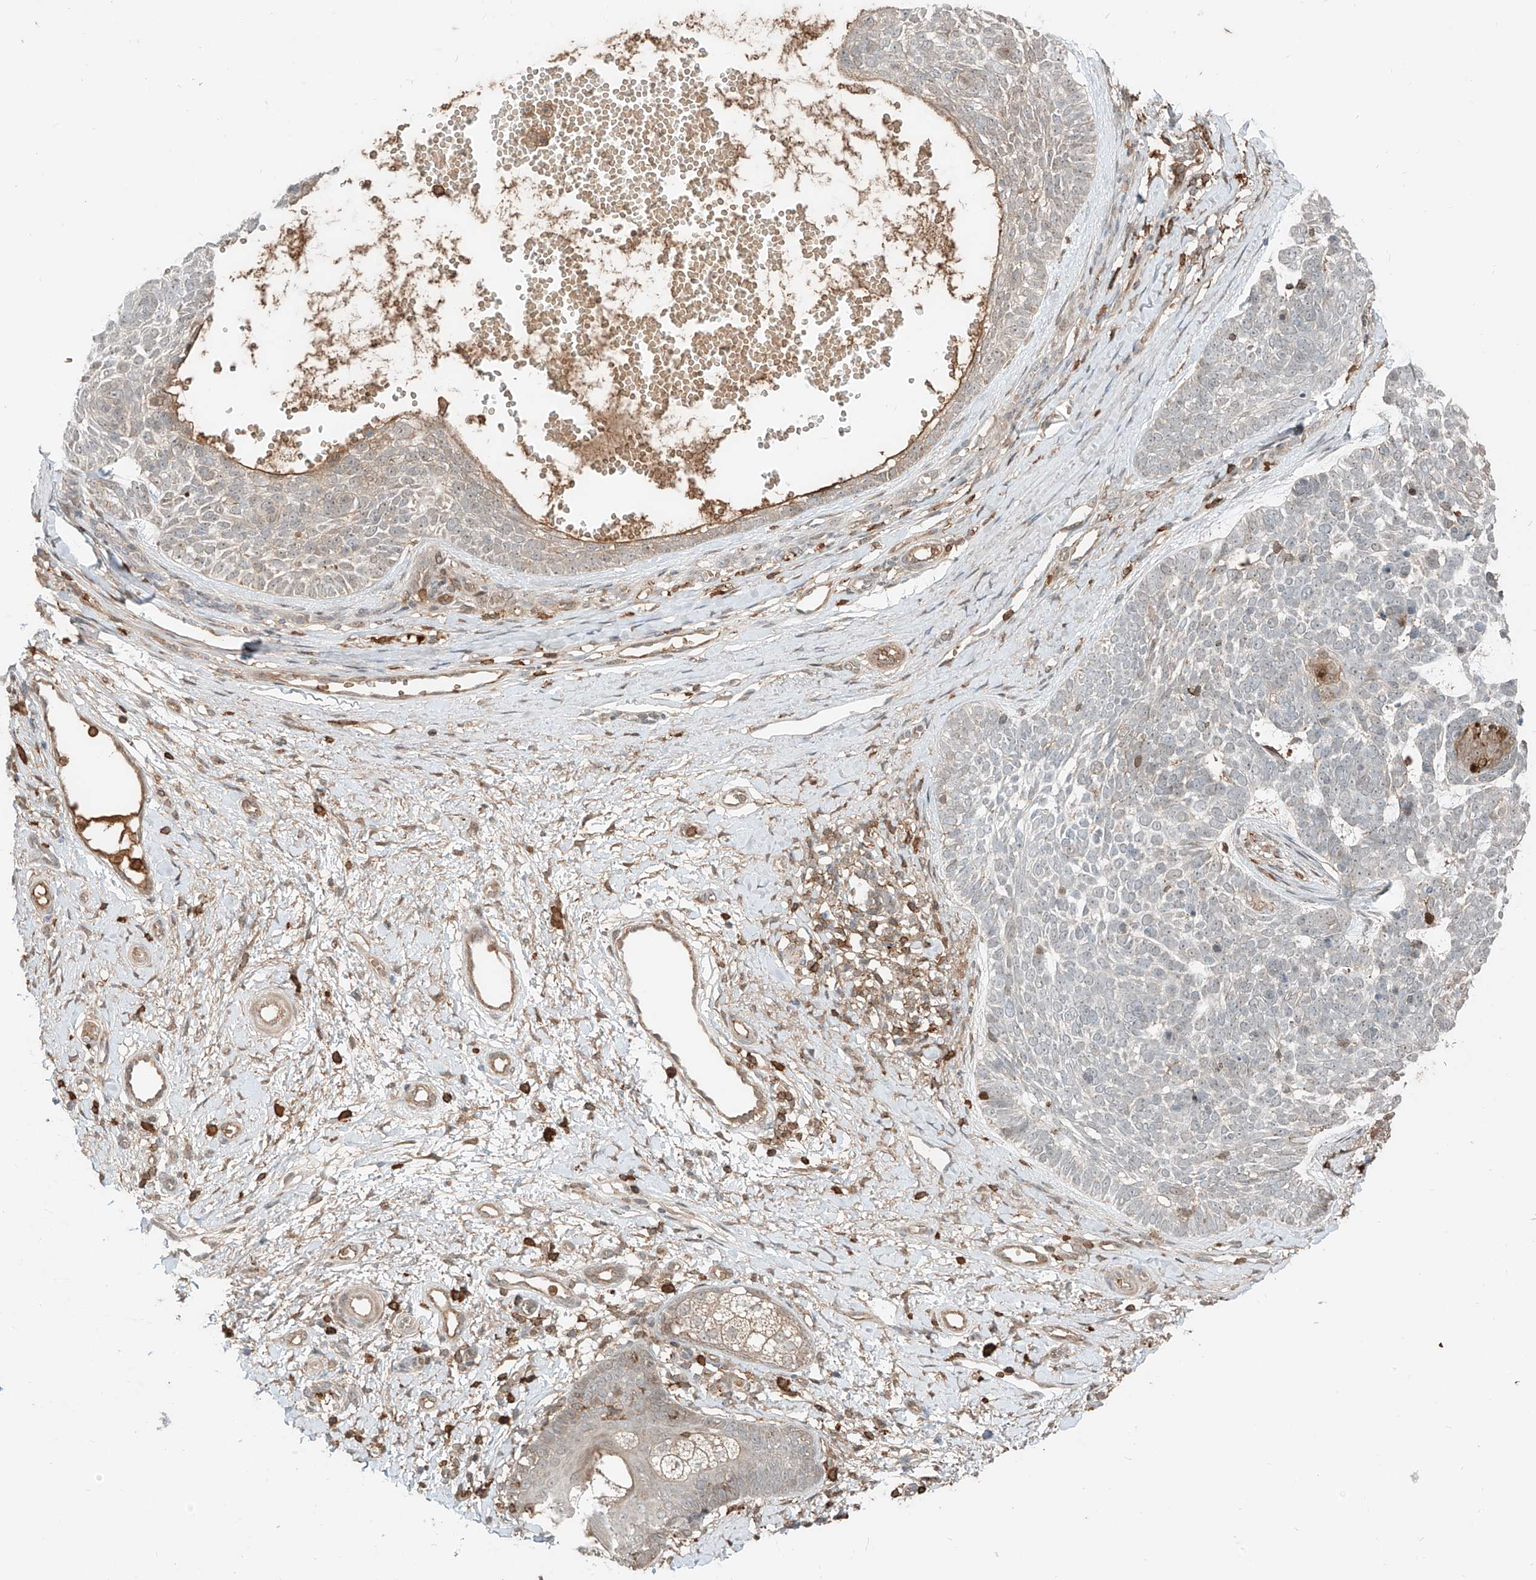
{"staining": {"intensity": "negative", "quantity": "none", "location": "none"}, "tissue": "skin cancer", "cell_type": "Tumor cells", "image_type": "cancer", "snomed": [{"axis": "morphology", "description": "Basal cell carcinoma"}, {"axis": "topography", "description": "Skin"}], "caption": "DAB immunohistochemical staining of human skin basal cell carcinoma demonstrates no significant positivity in tumor cells. (Immunohistochemistry (ihc), brightfield microscopy, high magnification).", "gene": "CEP162", "patient": {"sex": "female", "age": 81}}